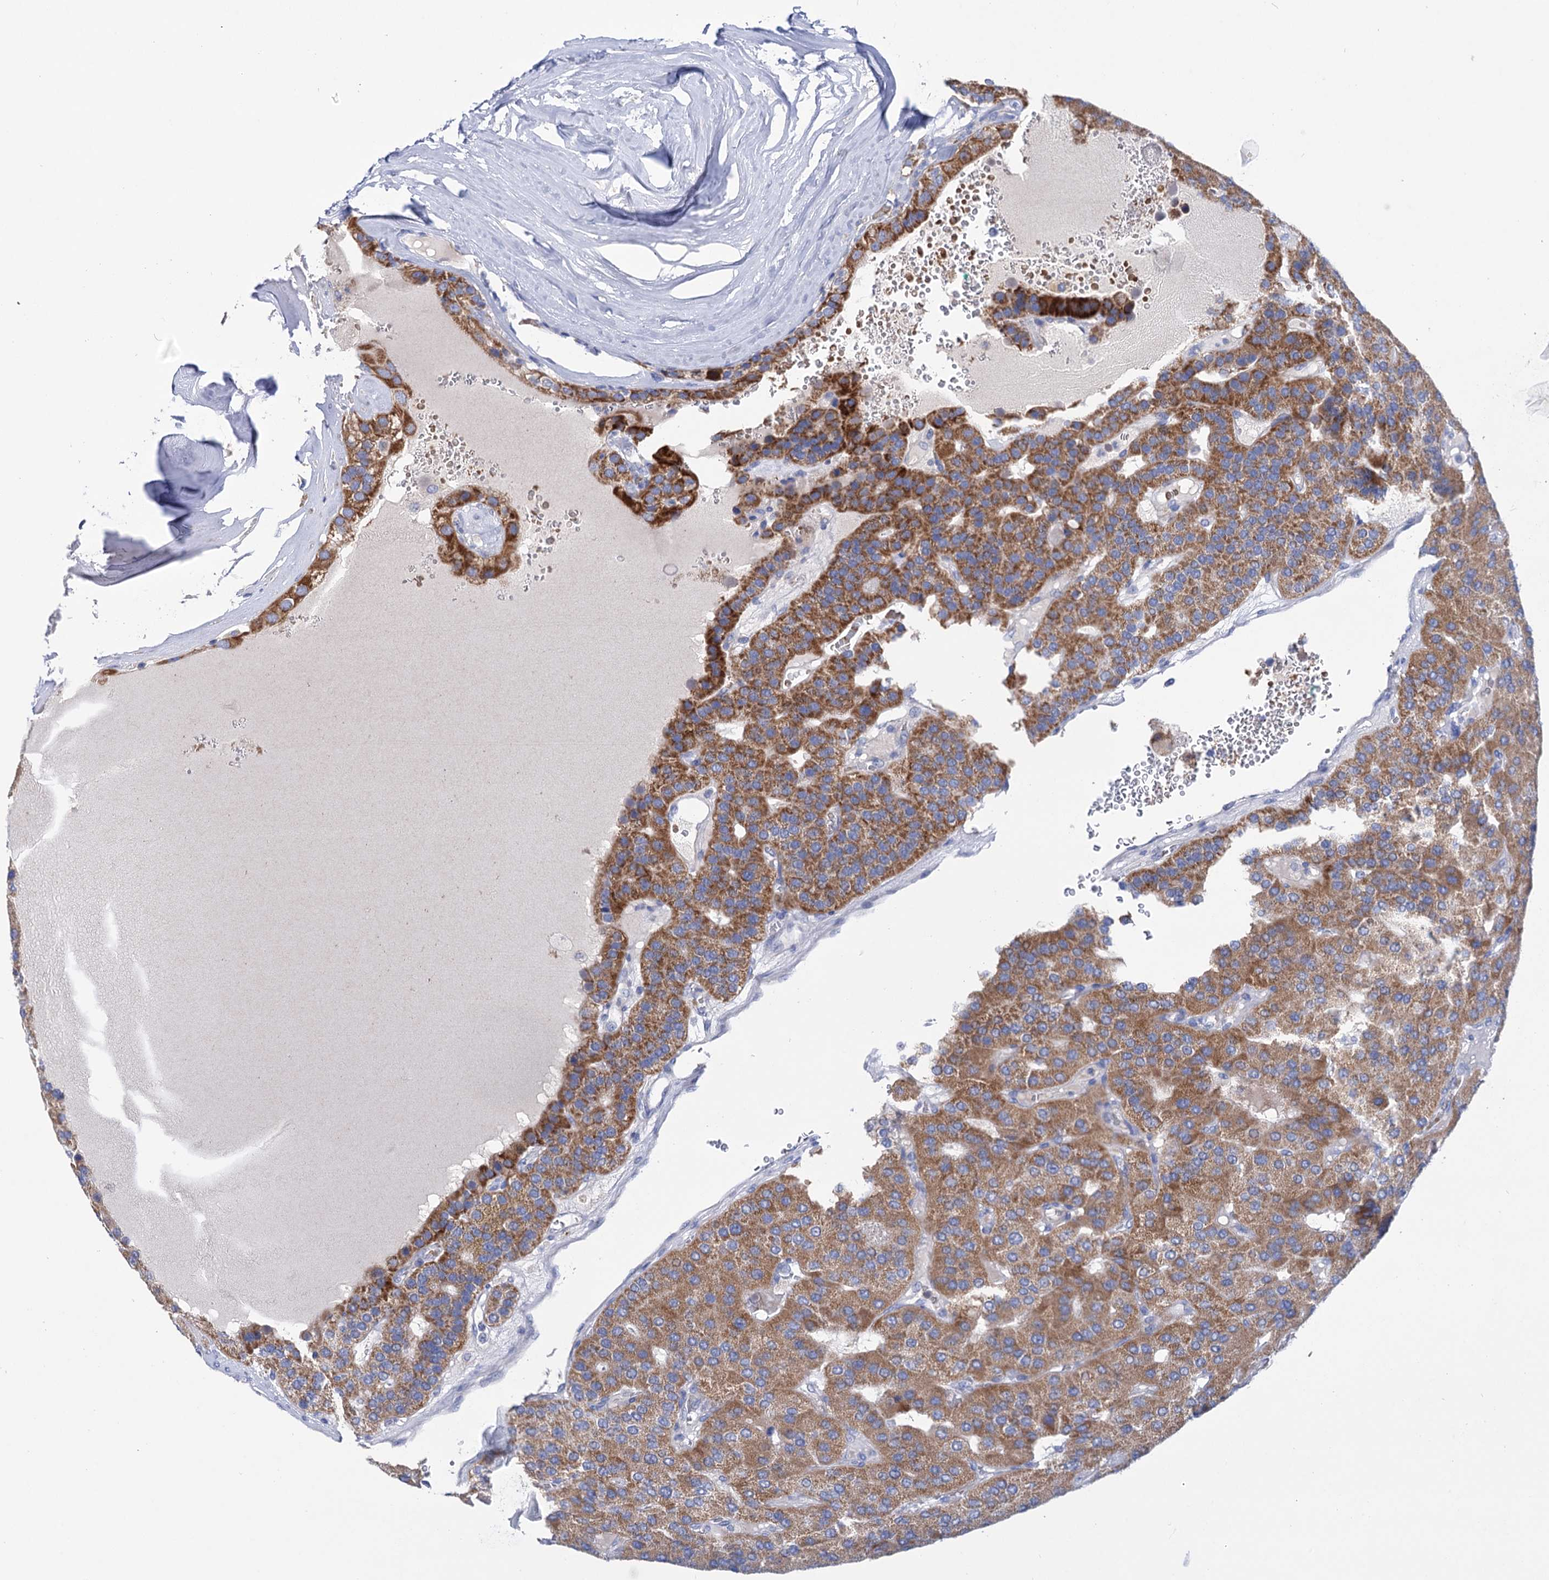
{"staining": {"intensity": "moderate", "quantity": ">75%", "location": "cytoplasmic/membranous"}, "tissue": "parathyroid gland", "cell_type": "Glandular cells", "image_type": "normal", "snomed": [{"axis": "morphology", "description": "Normal tissue, NOS"}, {"axis": "morphology", "description": "Adenoma, NOS"}, {"axis": "topography", "description": "Parathyroid gland"}], "caption": "An IHC micrograph of normal tissue is shown. Protein staining in brown highlights moderate cytoplasmic/membranous positivity in parathyroid gland within glandular cells. The protein of interest is stained brown, and the nuclei are stained in blue (DAB (3,3'-diaminobenzidine) IHC with brightfield microscopy, high magnification).", "gene": "YARS2", "patient": {"sex": "female", "age": 86}}